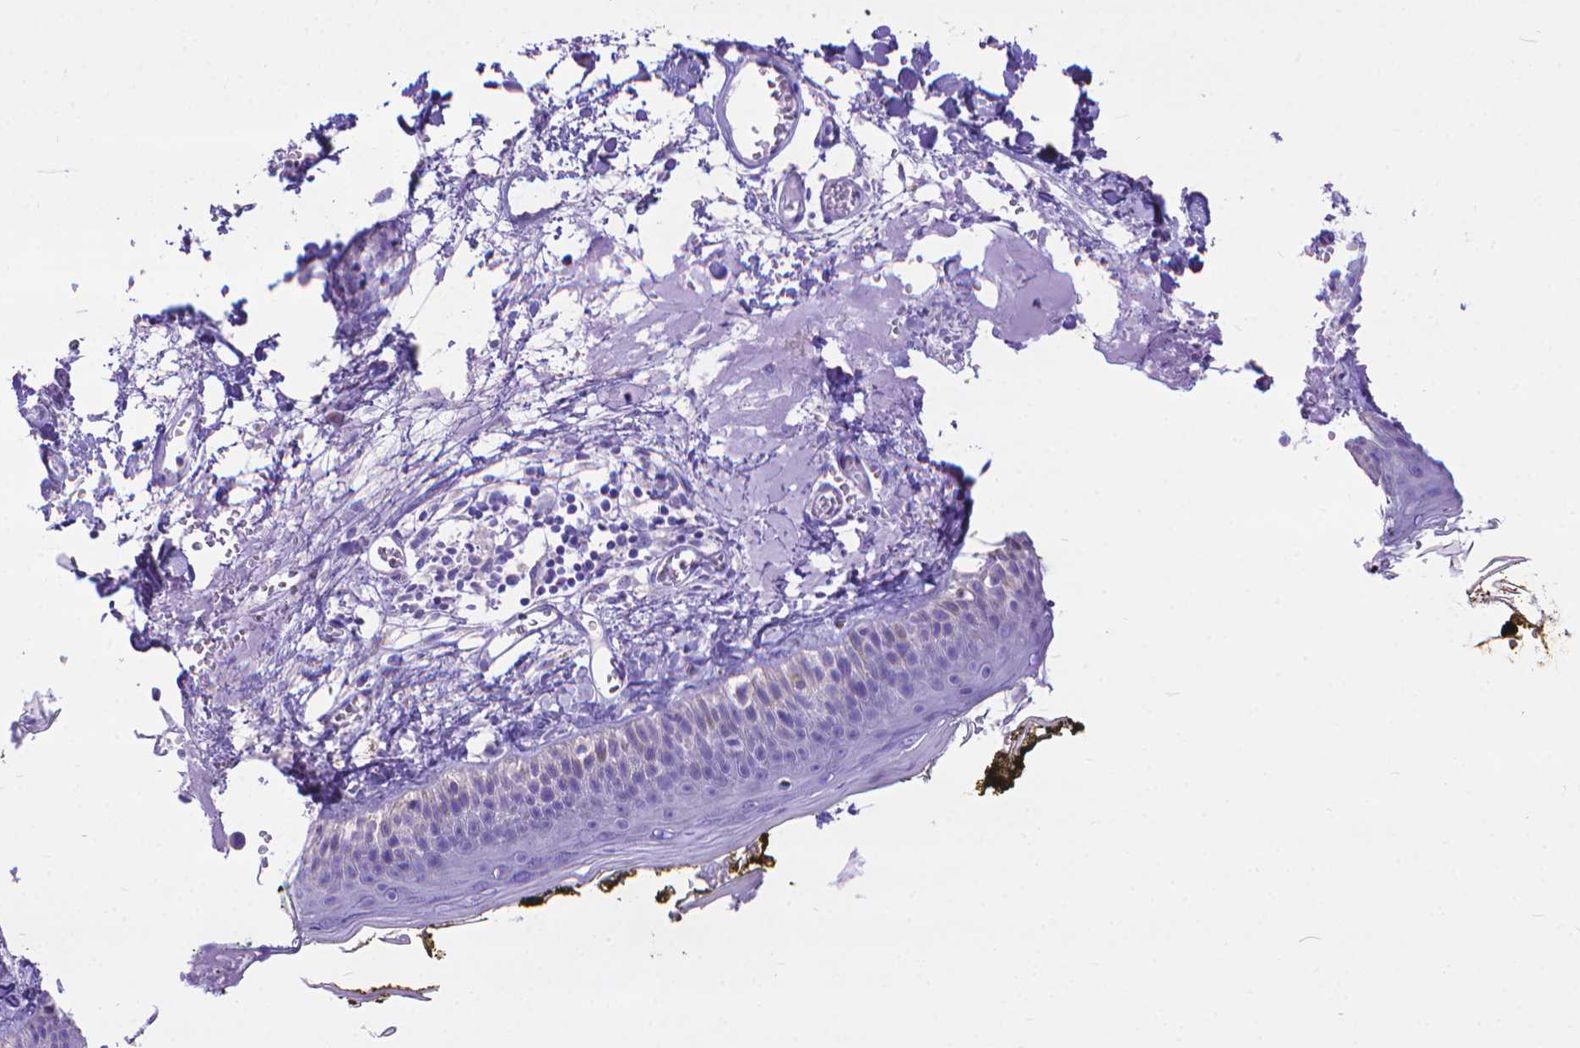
{"staining": {"intensity": "negative", "quantity": "none", "location": "none"}, "tissue": "skin", "cell_type": "Fibroblasts", "image_type": "normal", "snomed": [{"axis": "morphology", "description": "Normal tissue, NOS"}, {"axis": "topography", "description": "Skin"}], "caption": "IHC micrograph of normal skin stained for a protein (brown), which reveals no staining in fibroblasts. The staining was performed using DAB to visualize the protein expression in brown, while the nuclei were stained in blue with hematoxylin (Magnification: 20x).", "gene": "DHRS2", "patient": {"sex": "male", "age": 76}}